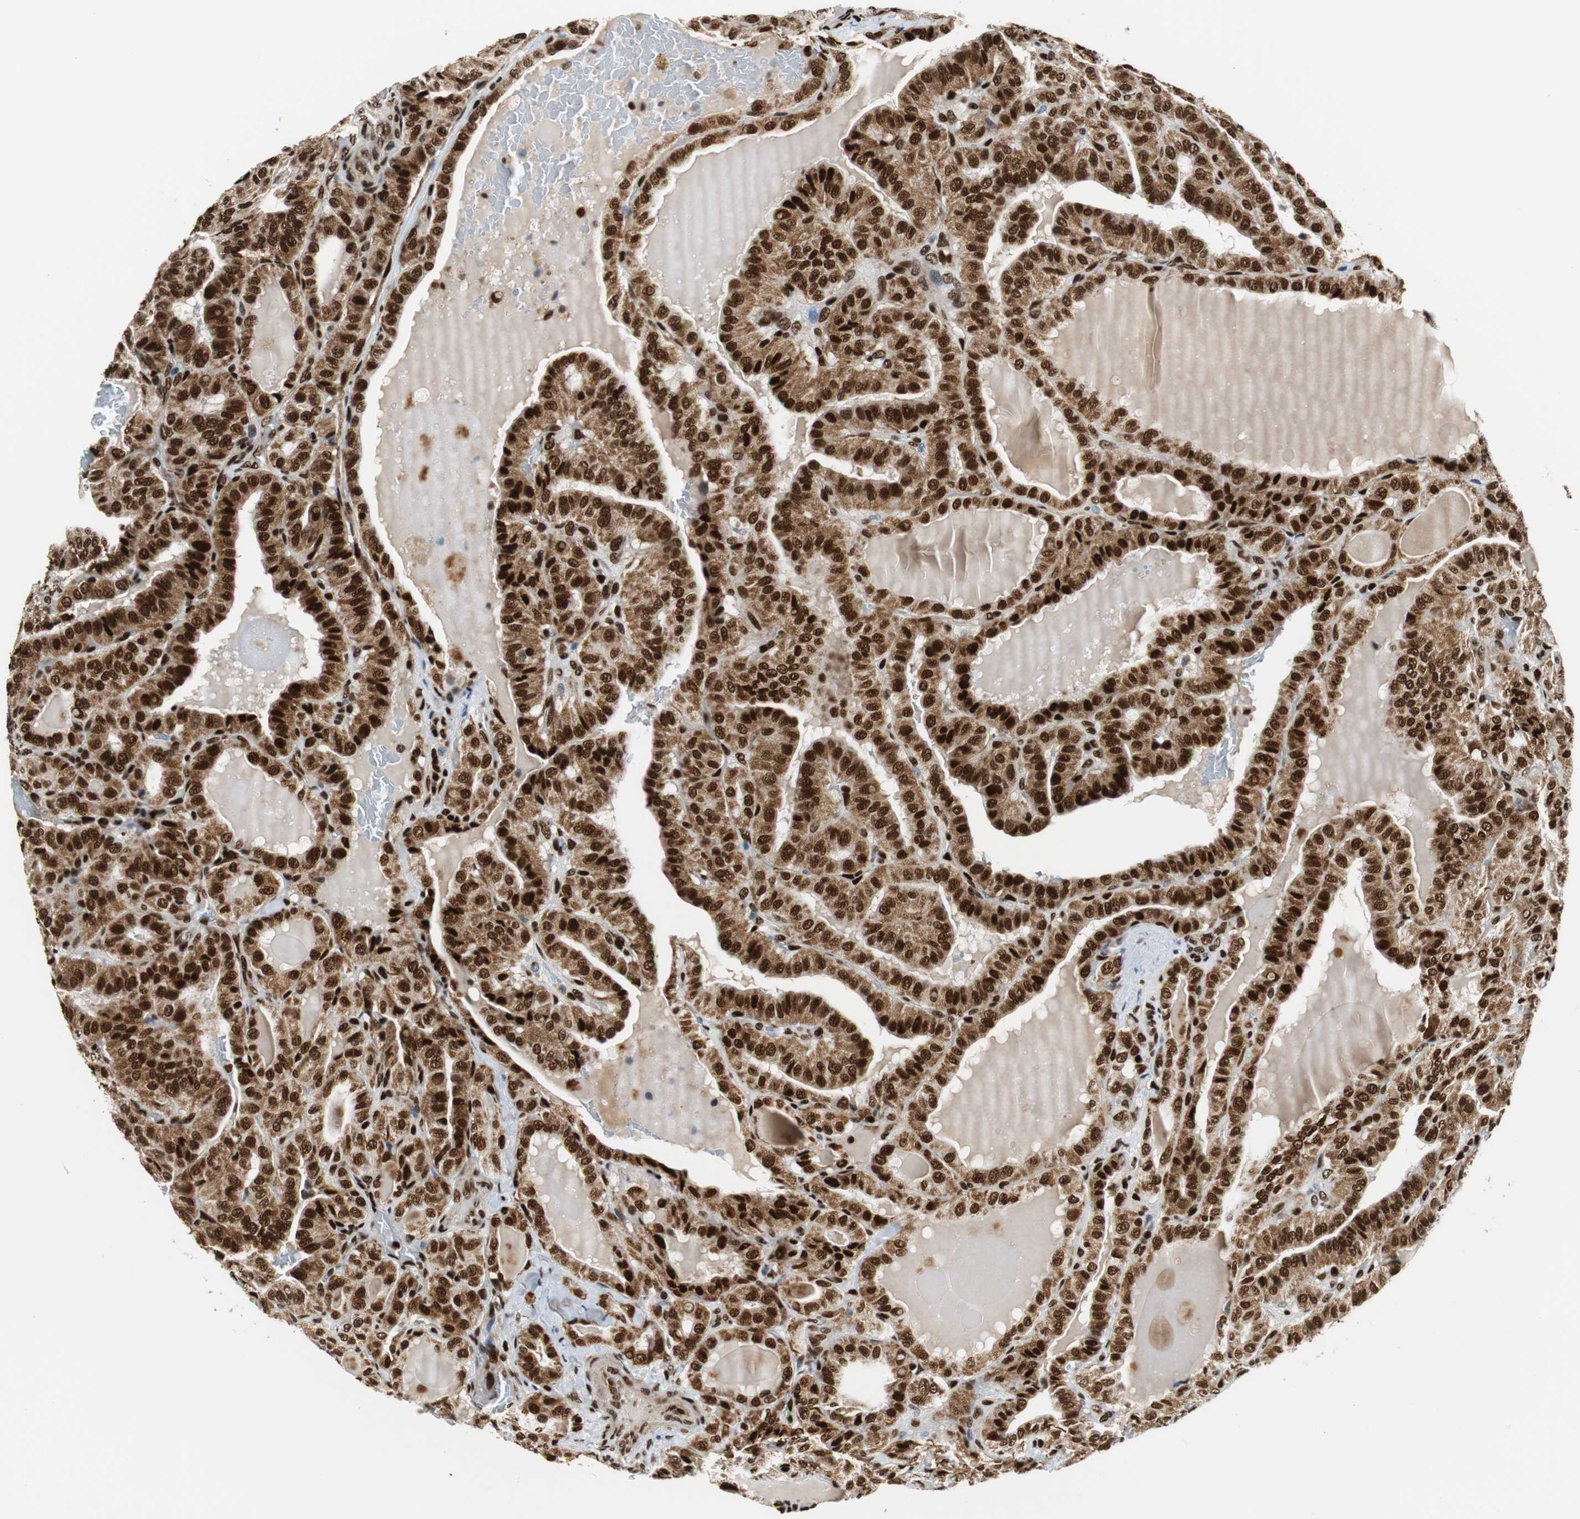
{"staining": {"intensity": "strong", "quantity": ">75%", "location": "cytoplasmic/membranous,nuclear"}, "tissue": "thyroid cancer", "cell_type": "Tumor cells", "image_type": "cancer", "snomed": [{"axis": "morphology", "description": "Papillary adenocarcinoma, NOS"}, {"axis": "topography", "description": "Thyroid gland"}], "caption": "The photomicrograph shows staining of thyroid papillary adenocarcinoma, revealing strong cytoplasmic/membranous and nuclear protein staining (brown color) within tumor cells.", "gene": "HDAC1", "patient": {"sex": "male", "age": 77}}